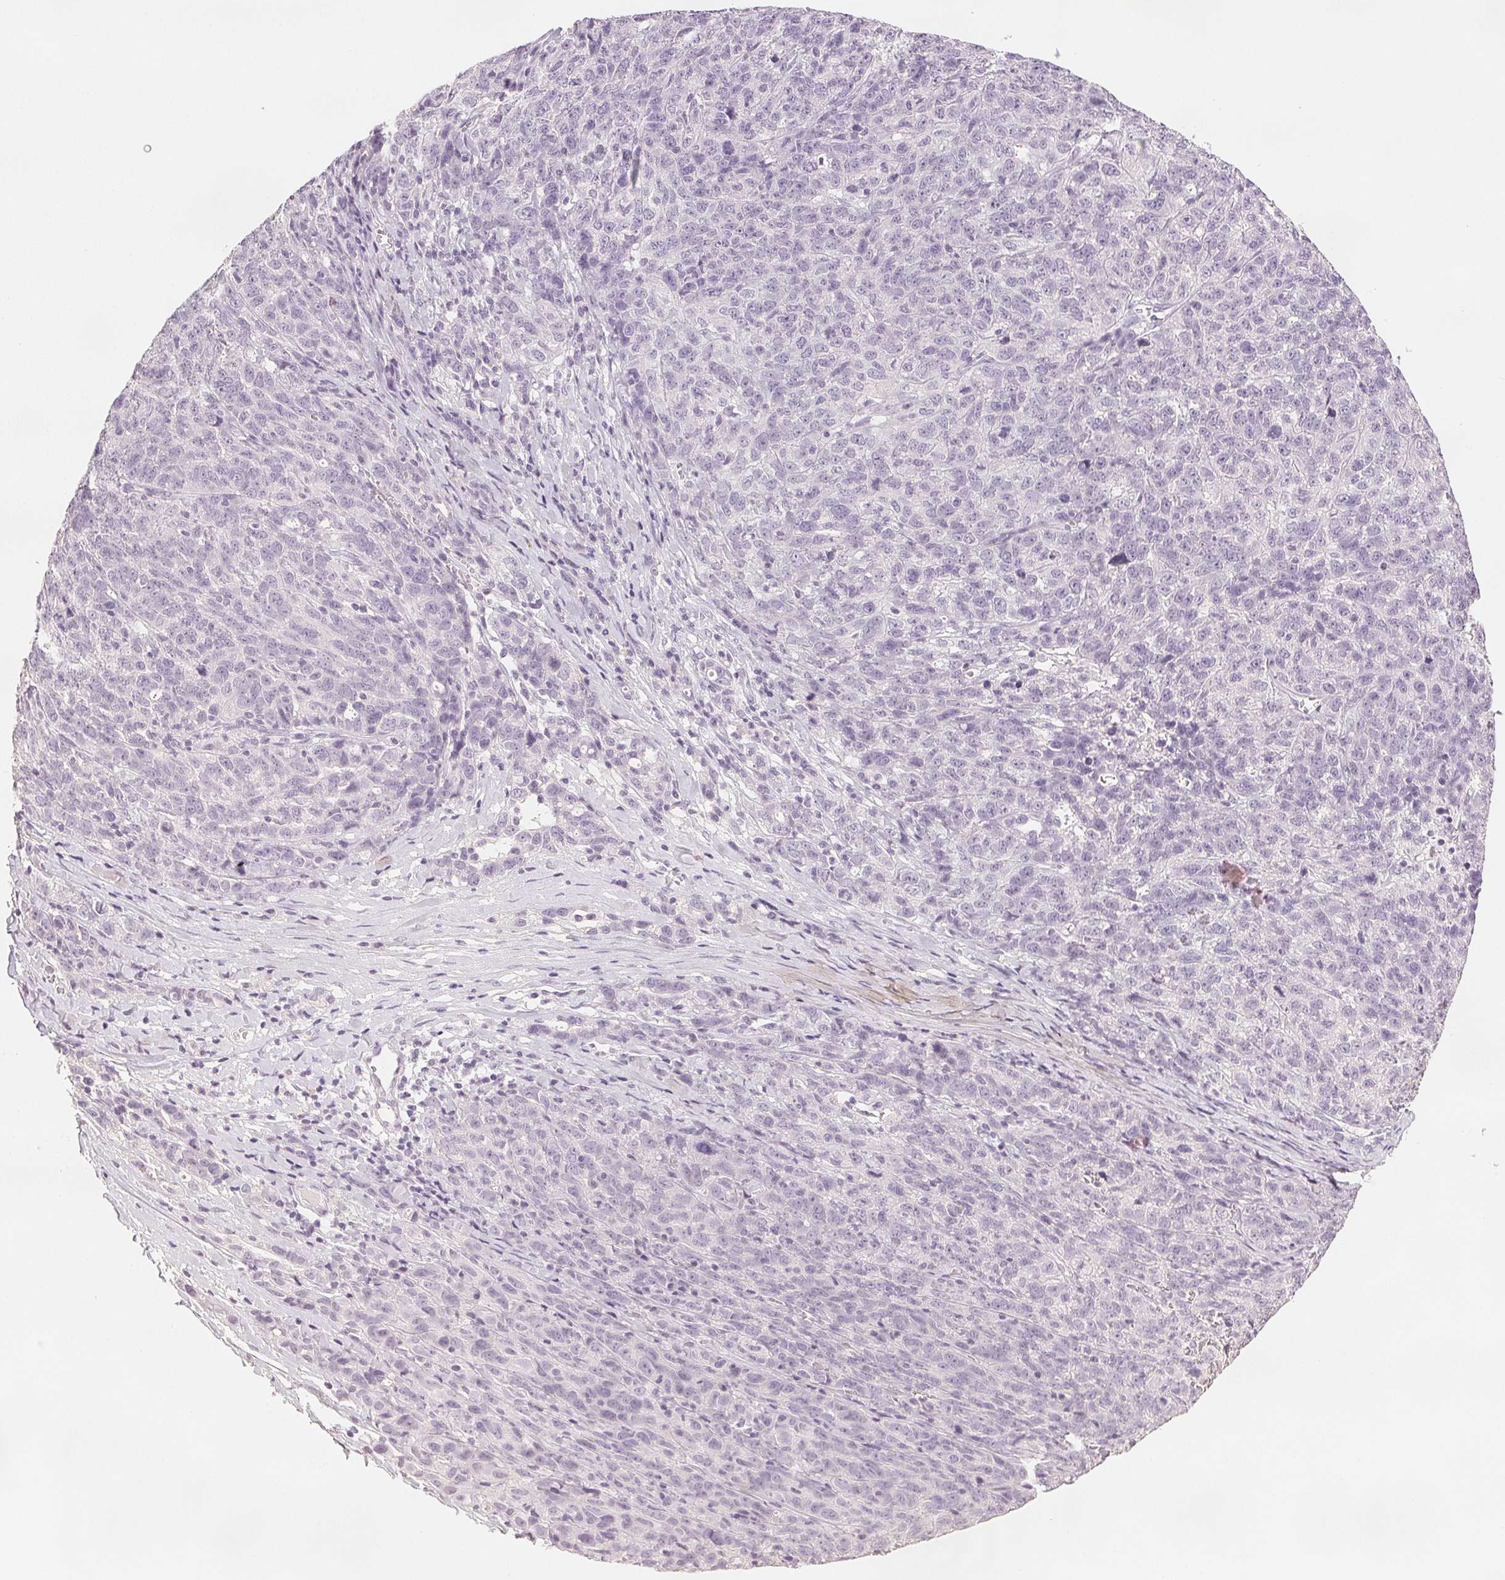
{"staining": {"intensity": "negative", "quantity": "none", "location": "none"}, "tissue": "ovarian cancer", "cell_type": "Tumor cells", "image_type": "cancer", "snomed": [{"axis": "morphology", "description": "Cystadenocarcinoma, serous, NOS"}, {"axis": "topography", "description": "Ovary"}], "caption": "Tumor cells are negative for brown protein staining in ovarian cancer.", "gene": "SCGN", "patient": {"sex": "female", "age": 71}}